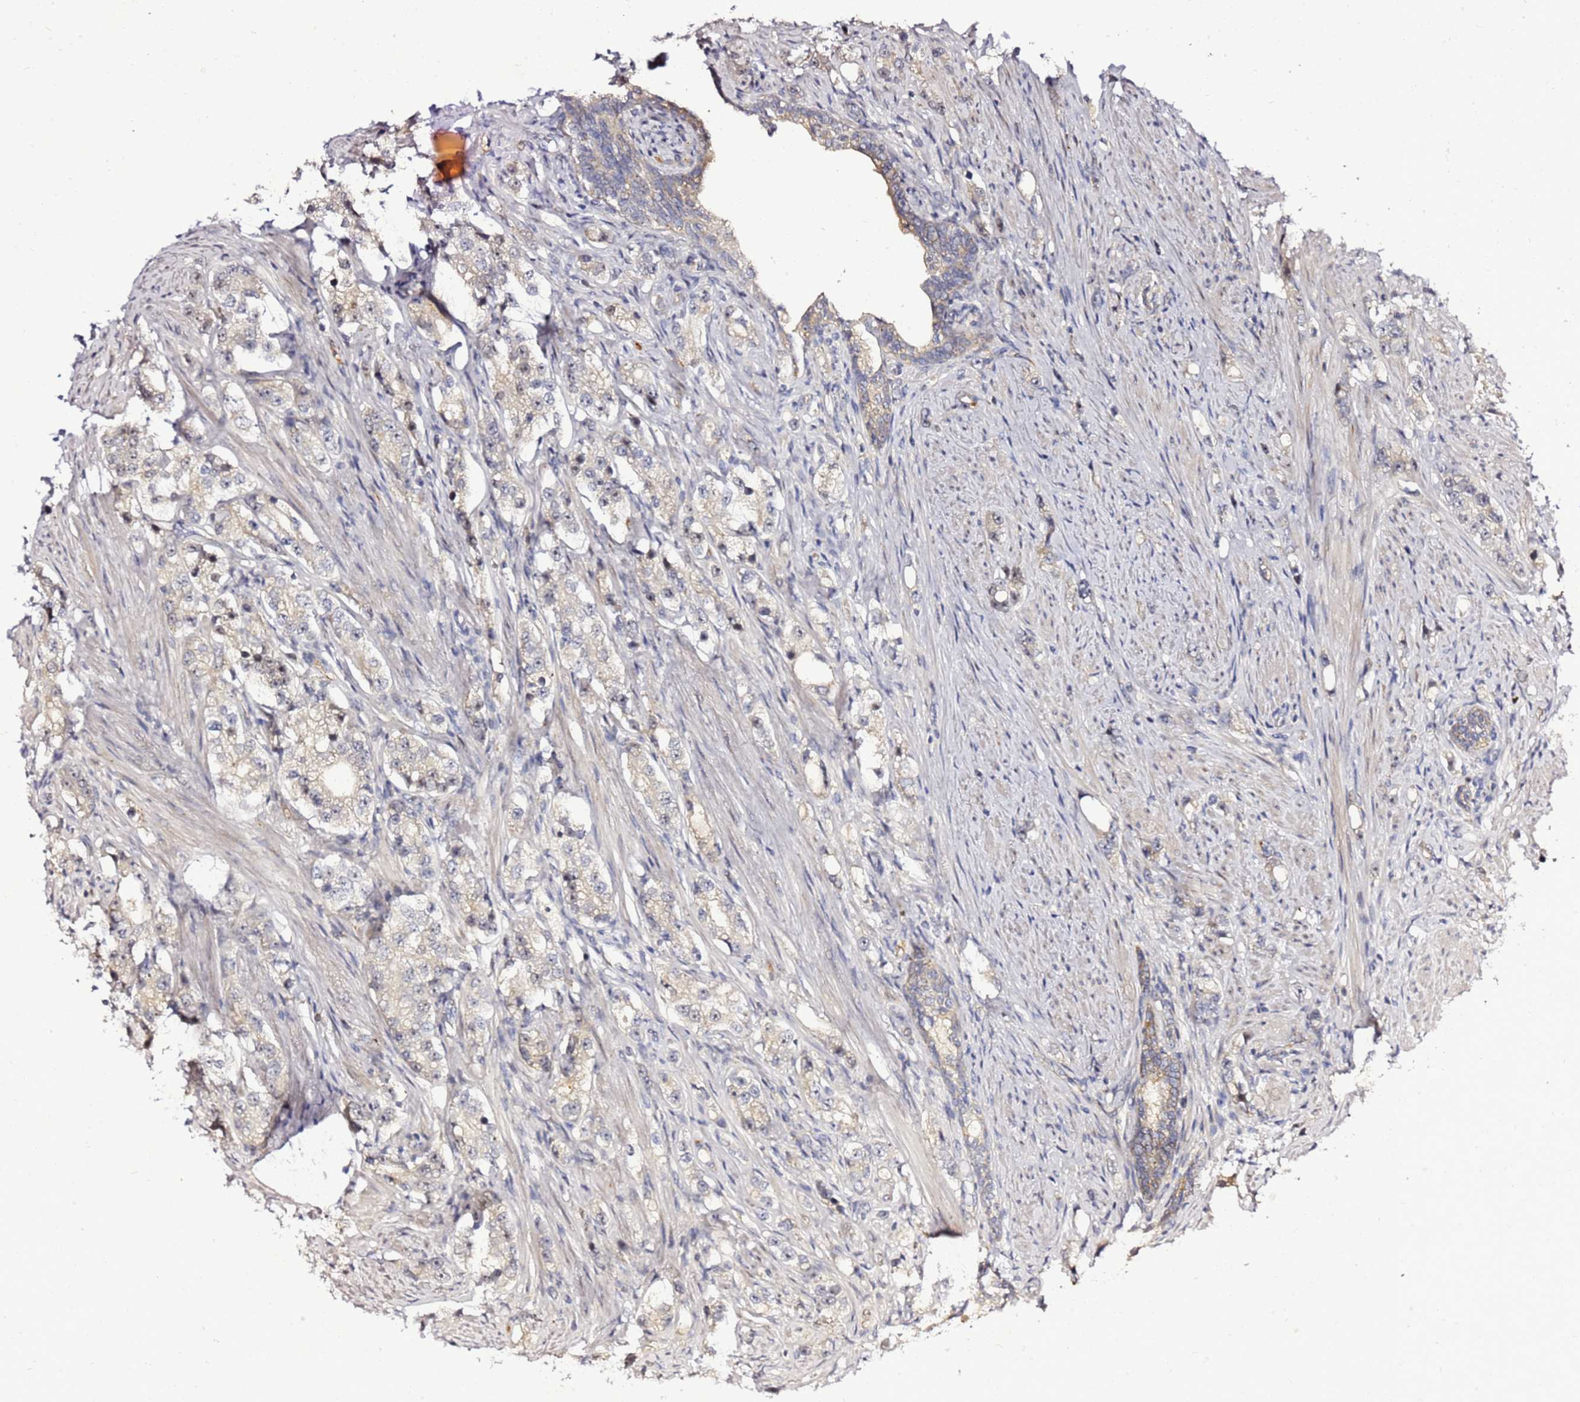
{"staining": {"intensity": "negative", "quantity": "none", "location": "none"}, "tissue": "prostate cancer", "cell_type": "Tumor cells", "image_type": "cancer", "snomed": [{"axis": "morphology", "description": "Adenocarcinoma, High grade"}, {"axis": "topography", "description": "Prostate"}], "caption": "High magnification brightfield microscopy of prostate cancer stained with DAB (brown) and counterstained with hematoxylin (blue): tumor cells show no significant positivity. (Brightfield microscopy of DAB immunohistochemistry (IHC) at high magnification).", "gene": "NOL8", "patient": {"sex": "male", "age": 63}}